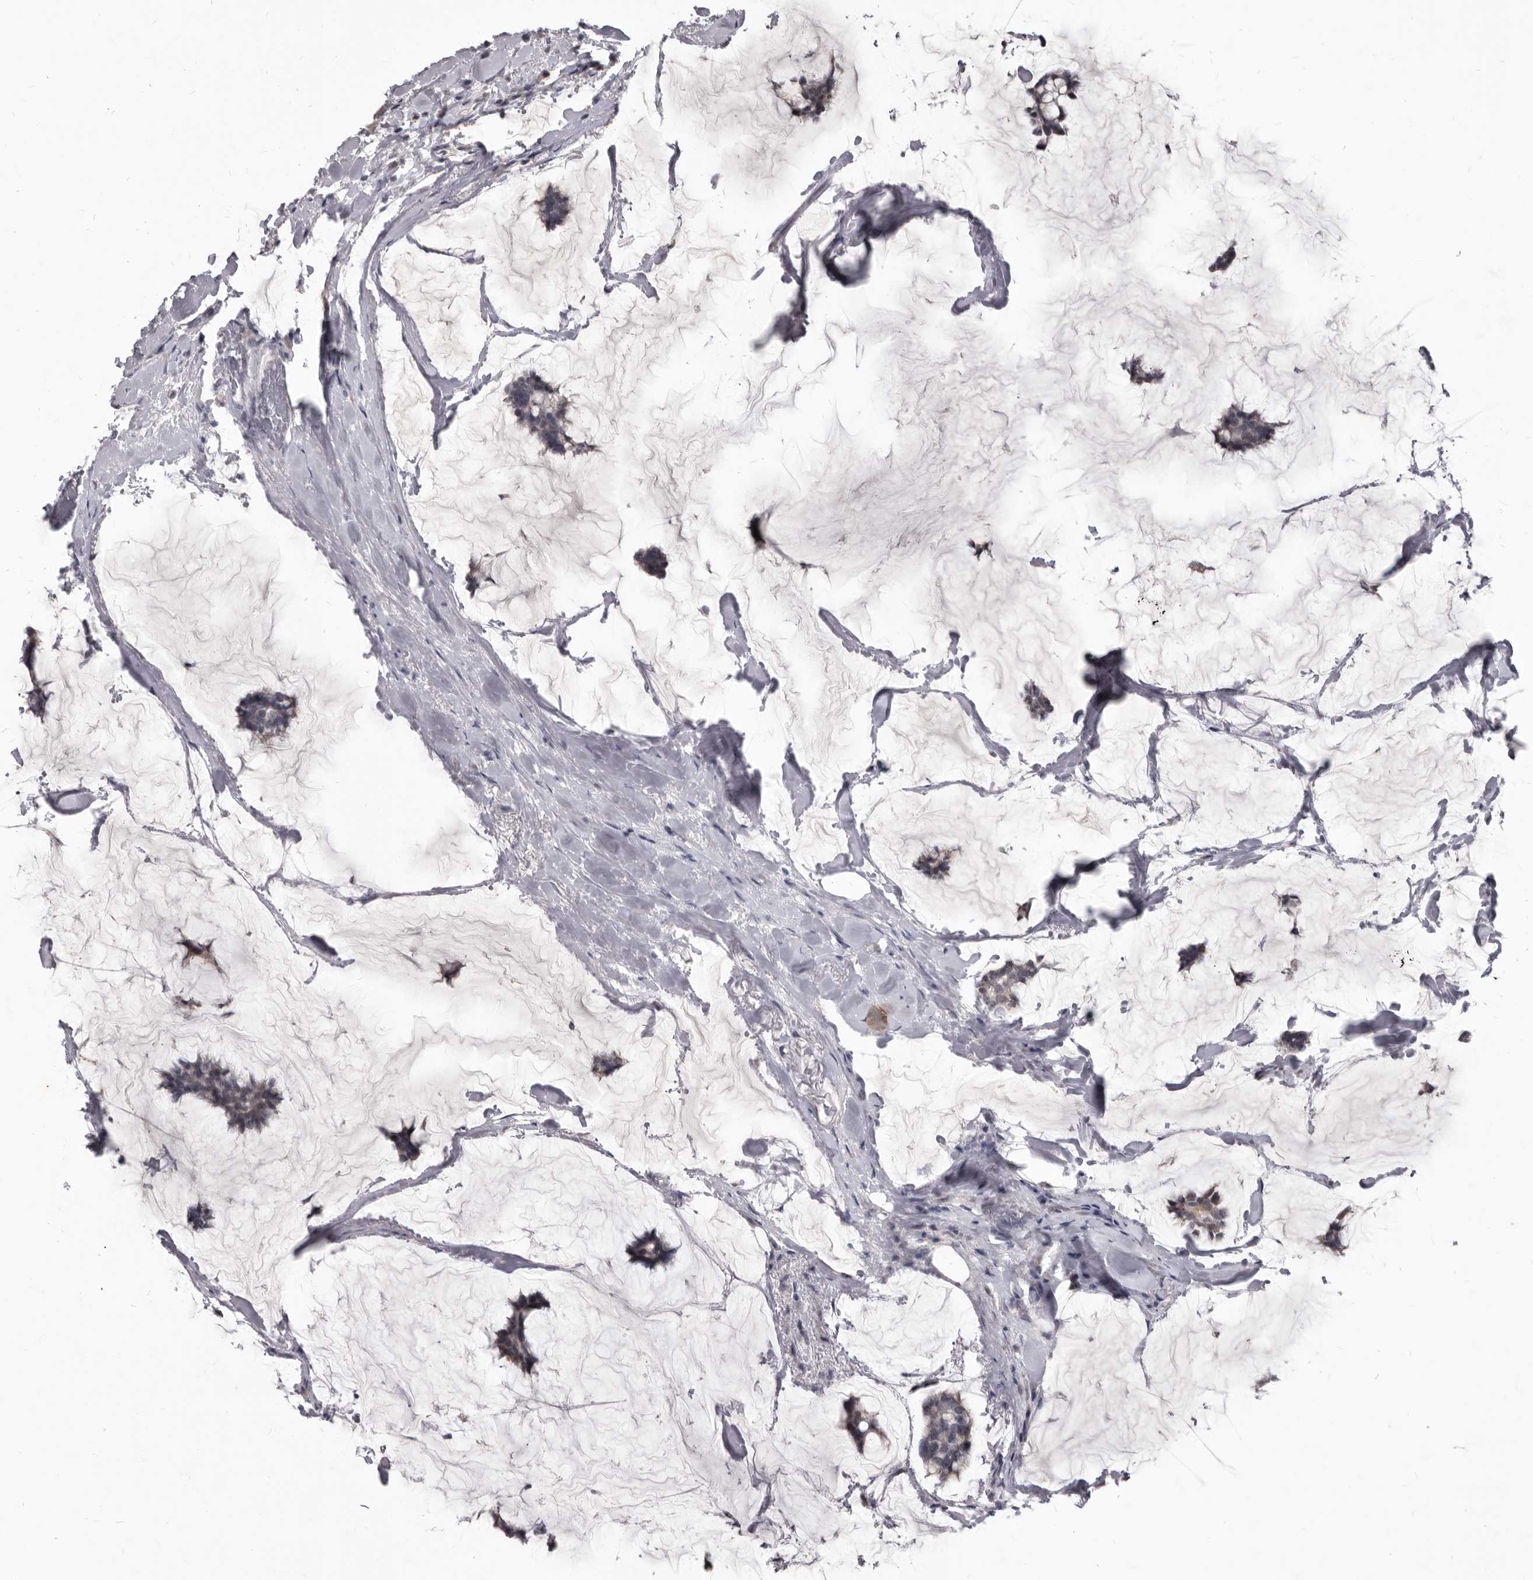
{"staining": {"intensity": "negative", "quantity": "none", "location": "none"}, "tissue": "breast cancer", "cell_type": "Tumor cells", "image_type": "cancer", "snomed": [{"axis": "morphology", "description": "Duct carcinoma"}, {"axis": "topography", "description": "Breast"}], "caption": "Immunohistochemical staining of infiltrating ductal carcinoma (breast) exhibits no significant expression in tumor cells. (Brightfield microscopy of DAB (3,3'-diaminobenzidine) immunohistochemistry (IHC) at high magnification).", "gene": "SULT1E1", "patient": {"sex": "female", "age": 93}}